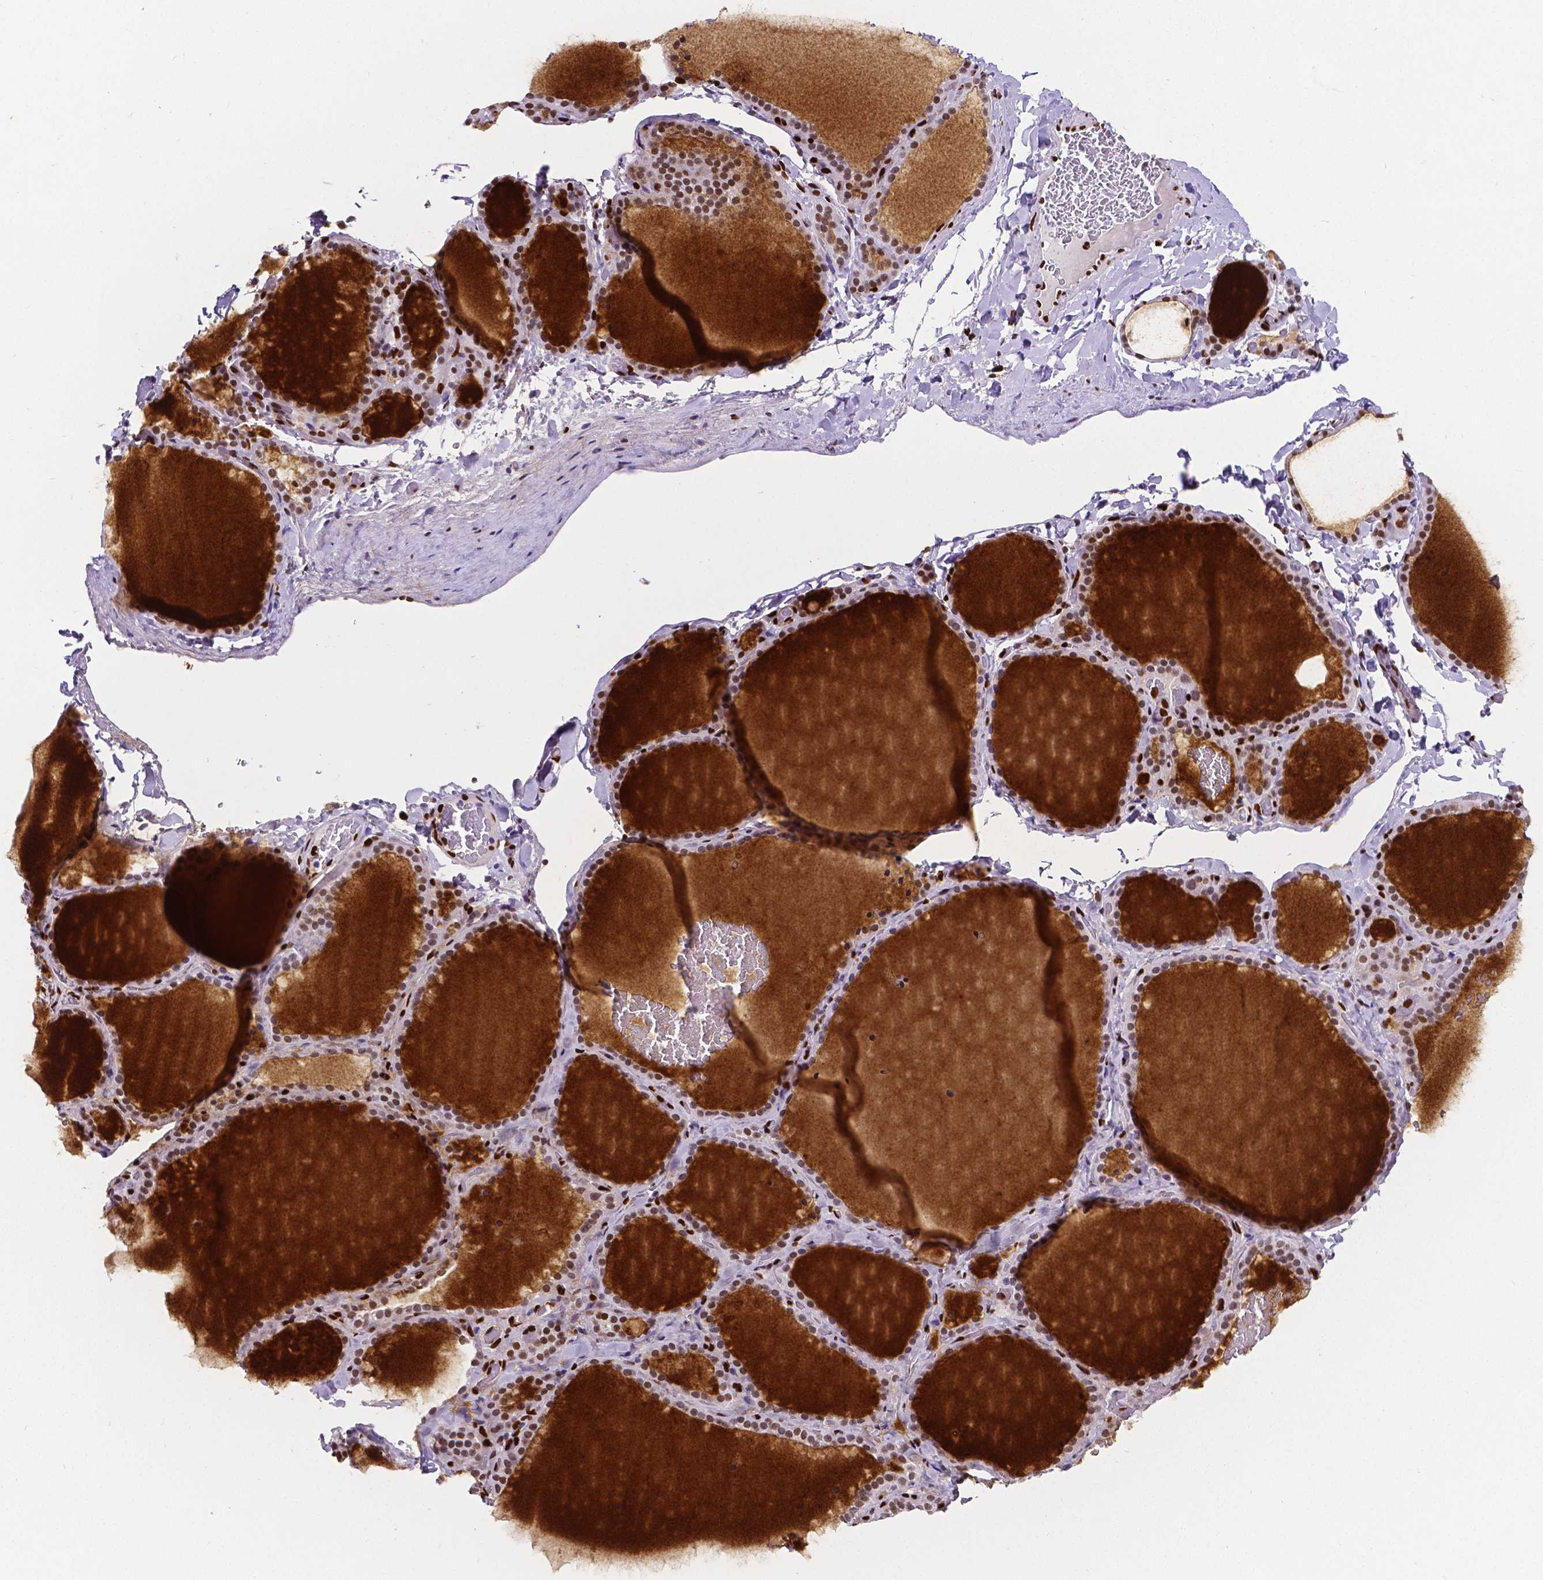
{"staining": {"intensity": "moderate", "quantity": ">75%", "location": "nuclear"}, "tissue": "thyroid gland", "cell_type": "Glandular cells", "image_type": "normal", "snomed": [{"axis": "morphology", "description": "Normal tissue, NOS"}, {"axis": "topography", "description": "Thyroid gland"}], "caption": "Immunohistochemistry (DAB) staining of unremarkable human thyroid gland demonstrates moderate nuclear protein expression in approximately >75% of glandular cells. (Stains: DAB in brown, nuclei in blue, Microscopy: brightfield microscopy at high magnification).", "gene": "MEF2C", "patient": {"sex": "female", "age": 22}}